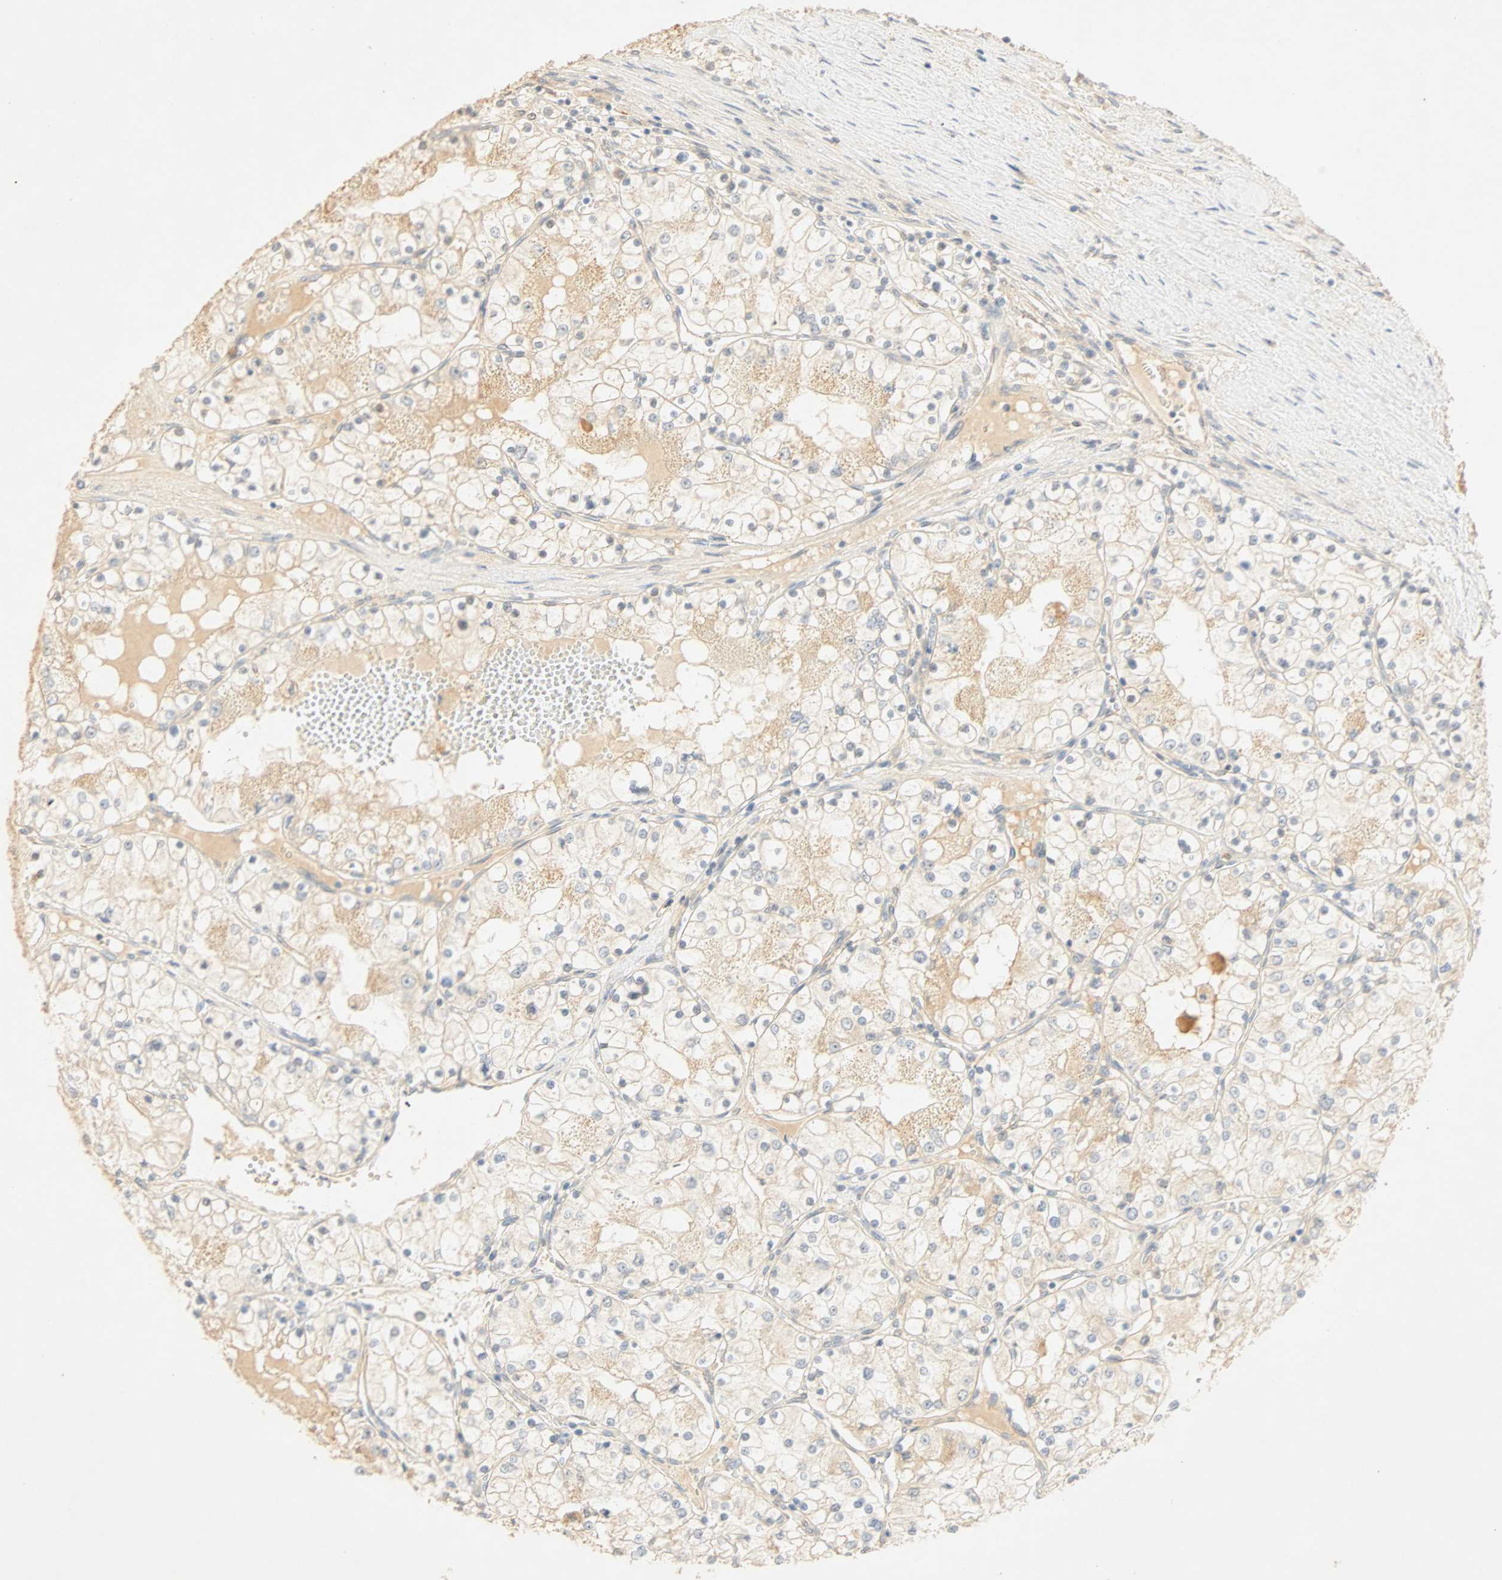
{"staining": {"intensity": "weak", "quantity": "<25%", "location": "cytoplasmic/membranous"}, "tissue": "renal cancer", "cell_type": "Tumor cells", "image_type": "cancer", "snomed": [{"axis": "morphology", "description": "Adenocarcinoma, NOS"}, {"axis": "topography", "description": "Kidney"}], "caption": "Image shows no significant protein expression in tumor cells of adenocarcinoma (renal).", "gene": "SELENBP1", "patient": {"sex": "male", "age": 68}}